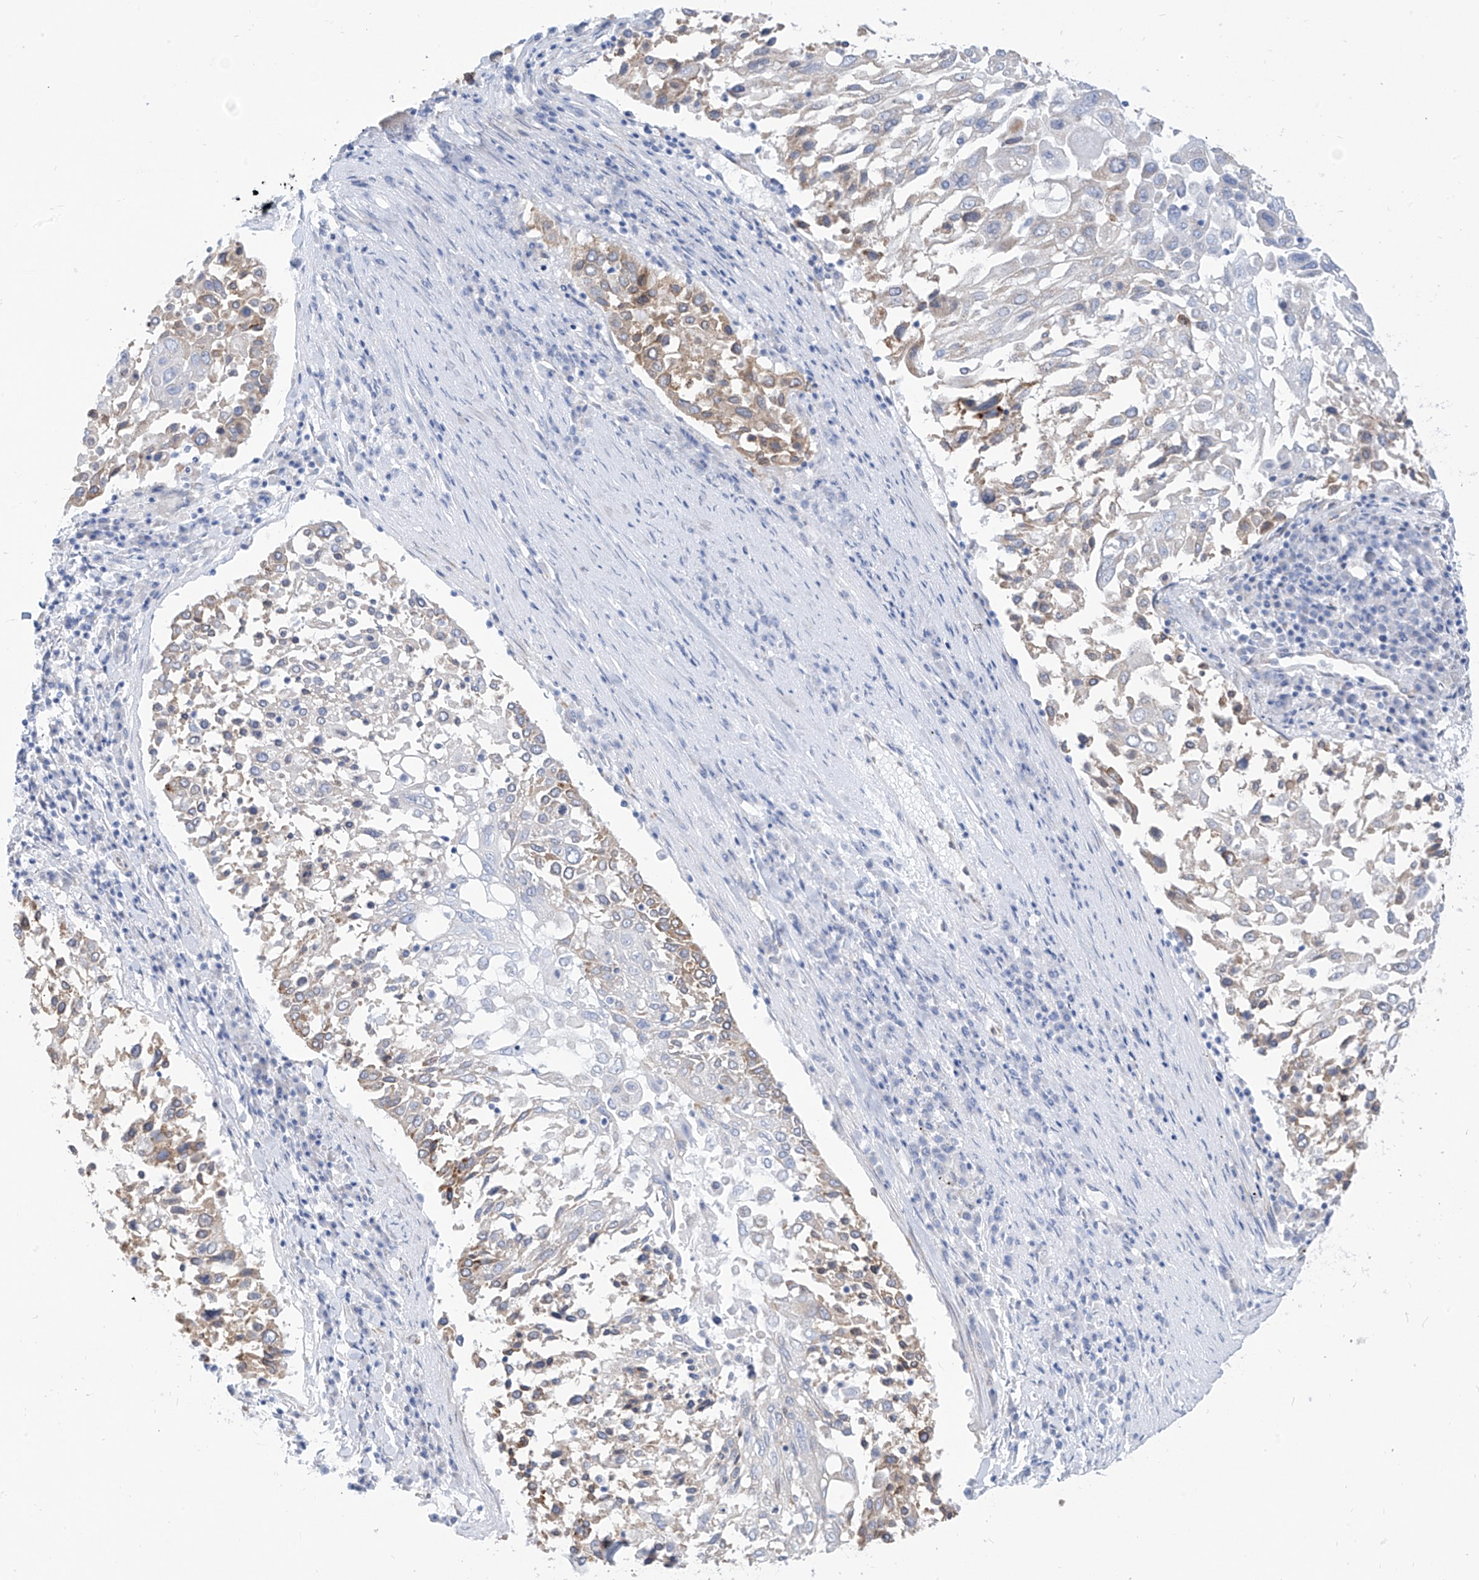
{"staining": {"intensity": "moderate", "quantity": "<25%", "location": "cytoplasmic/membranous"}, "tissue": "lung cancer", "cell_type": "Tumor cells", "image_type": "cancer", "snomed": [{"axis": "morphology", "description": "Squamous cell carcinoma, NOS"}, {"axis": "topography", "description": "Lung"}], "caption": "This histopathology image shows IHC staining of human squamous cell carcinoma (lung), with low moderate cytoplasmic/membranous staining in approximately <25% of tumor cells.", "gene": "RCN2", "patient": {"sex": "male", "age": 65}}